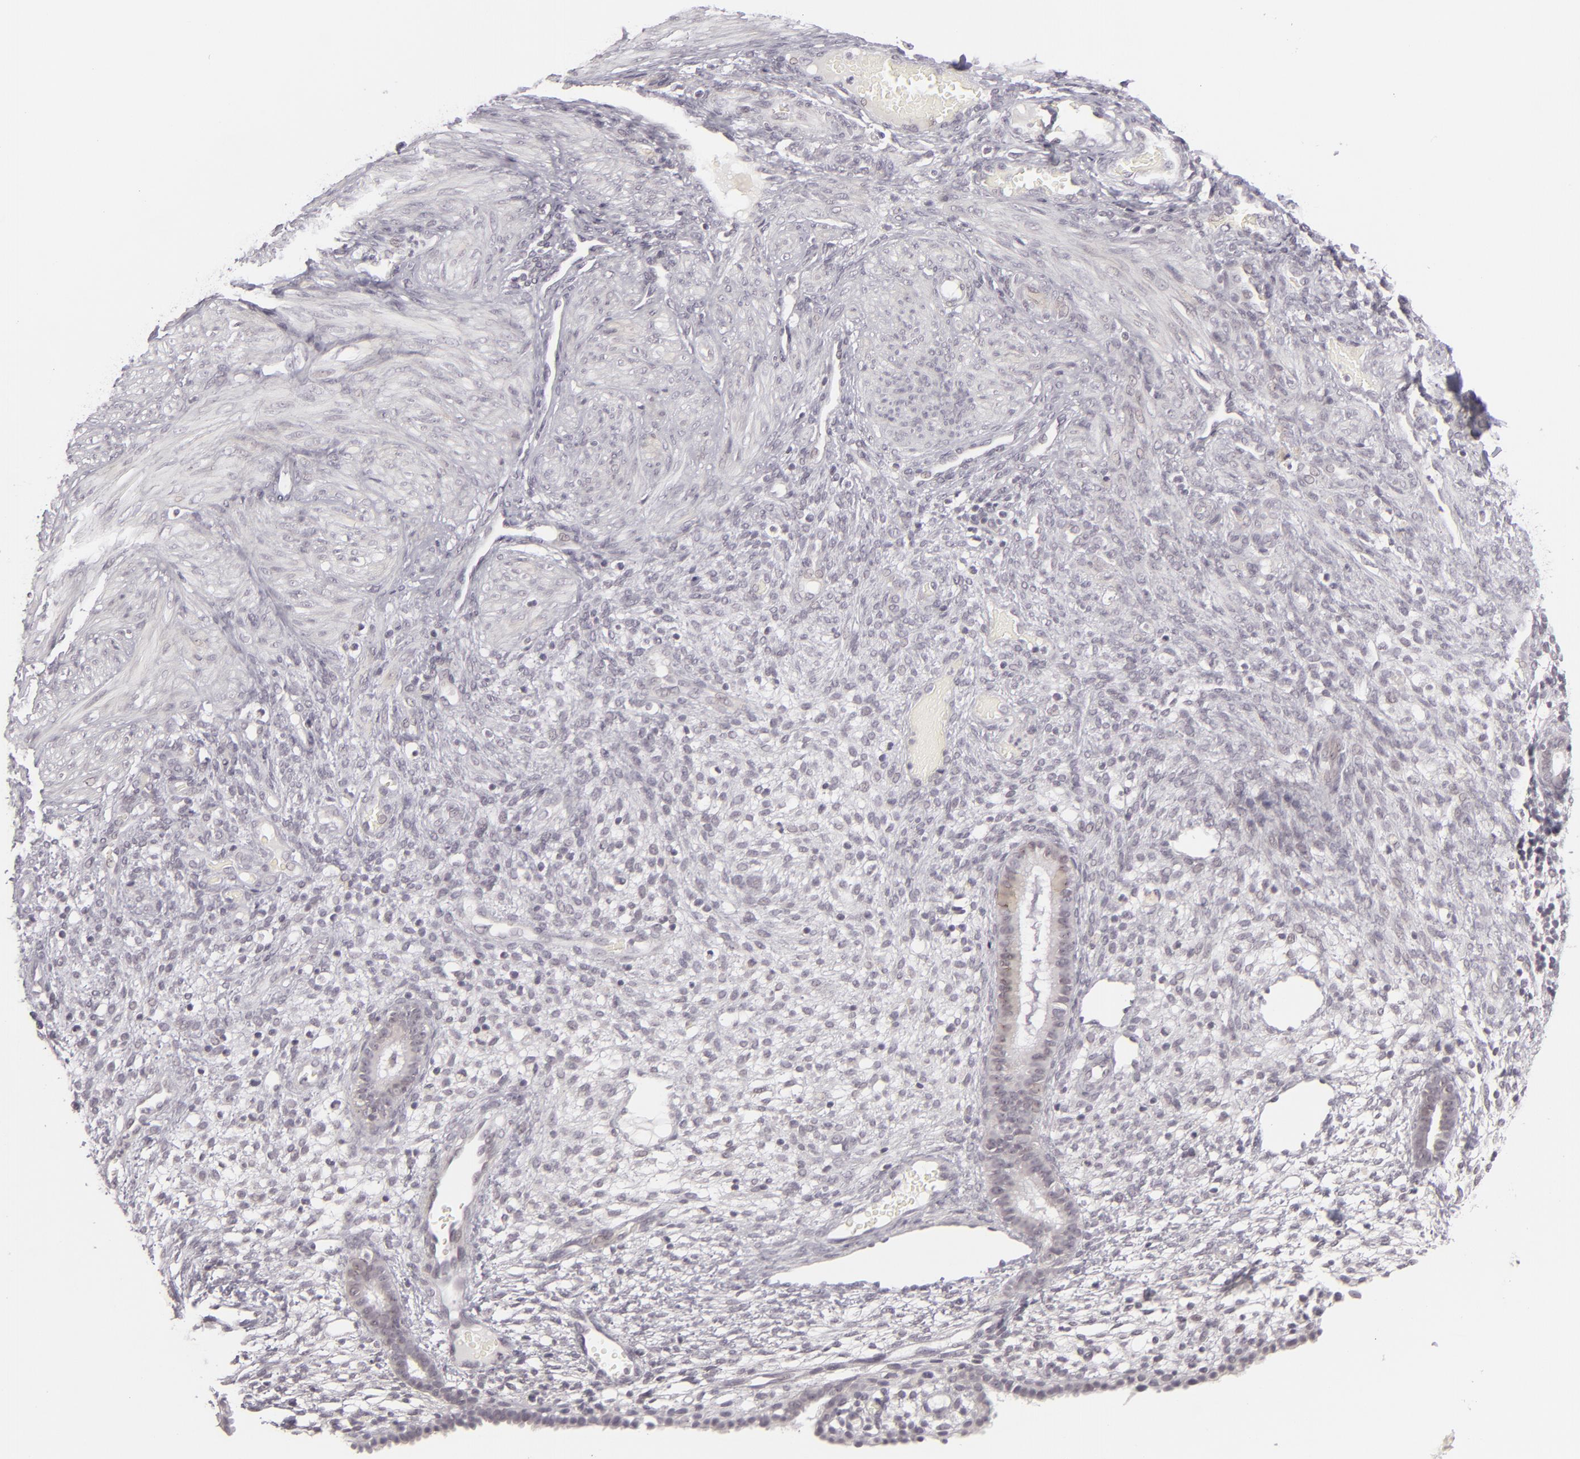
{"staining": {"intensity": "negative", "quantity": "none", "location": "none"}, "tissue": "endometrium", "cell_type": "Cells in endometrial stroma", "image_type": "normal", "snomed": [{"axis": "morphology", "description": "Normal tissue, NOS"}, {"axis": "topography", "description": "Endometrium"}], "caption": "Immunohistochemistry image of benign endometrium: human endometrium stained with DAB shows no significant protein expression in cells in endometrial stroma. Nuclei are stained in blue.", "gene": "DLG3", "patient": {"sex": "female", "age": 72}}